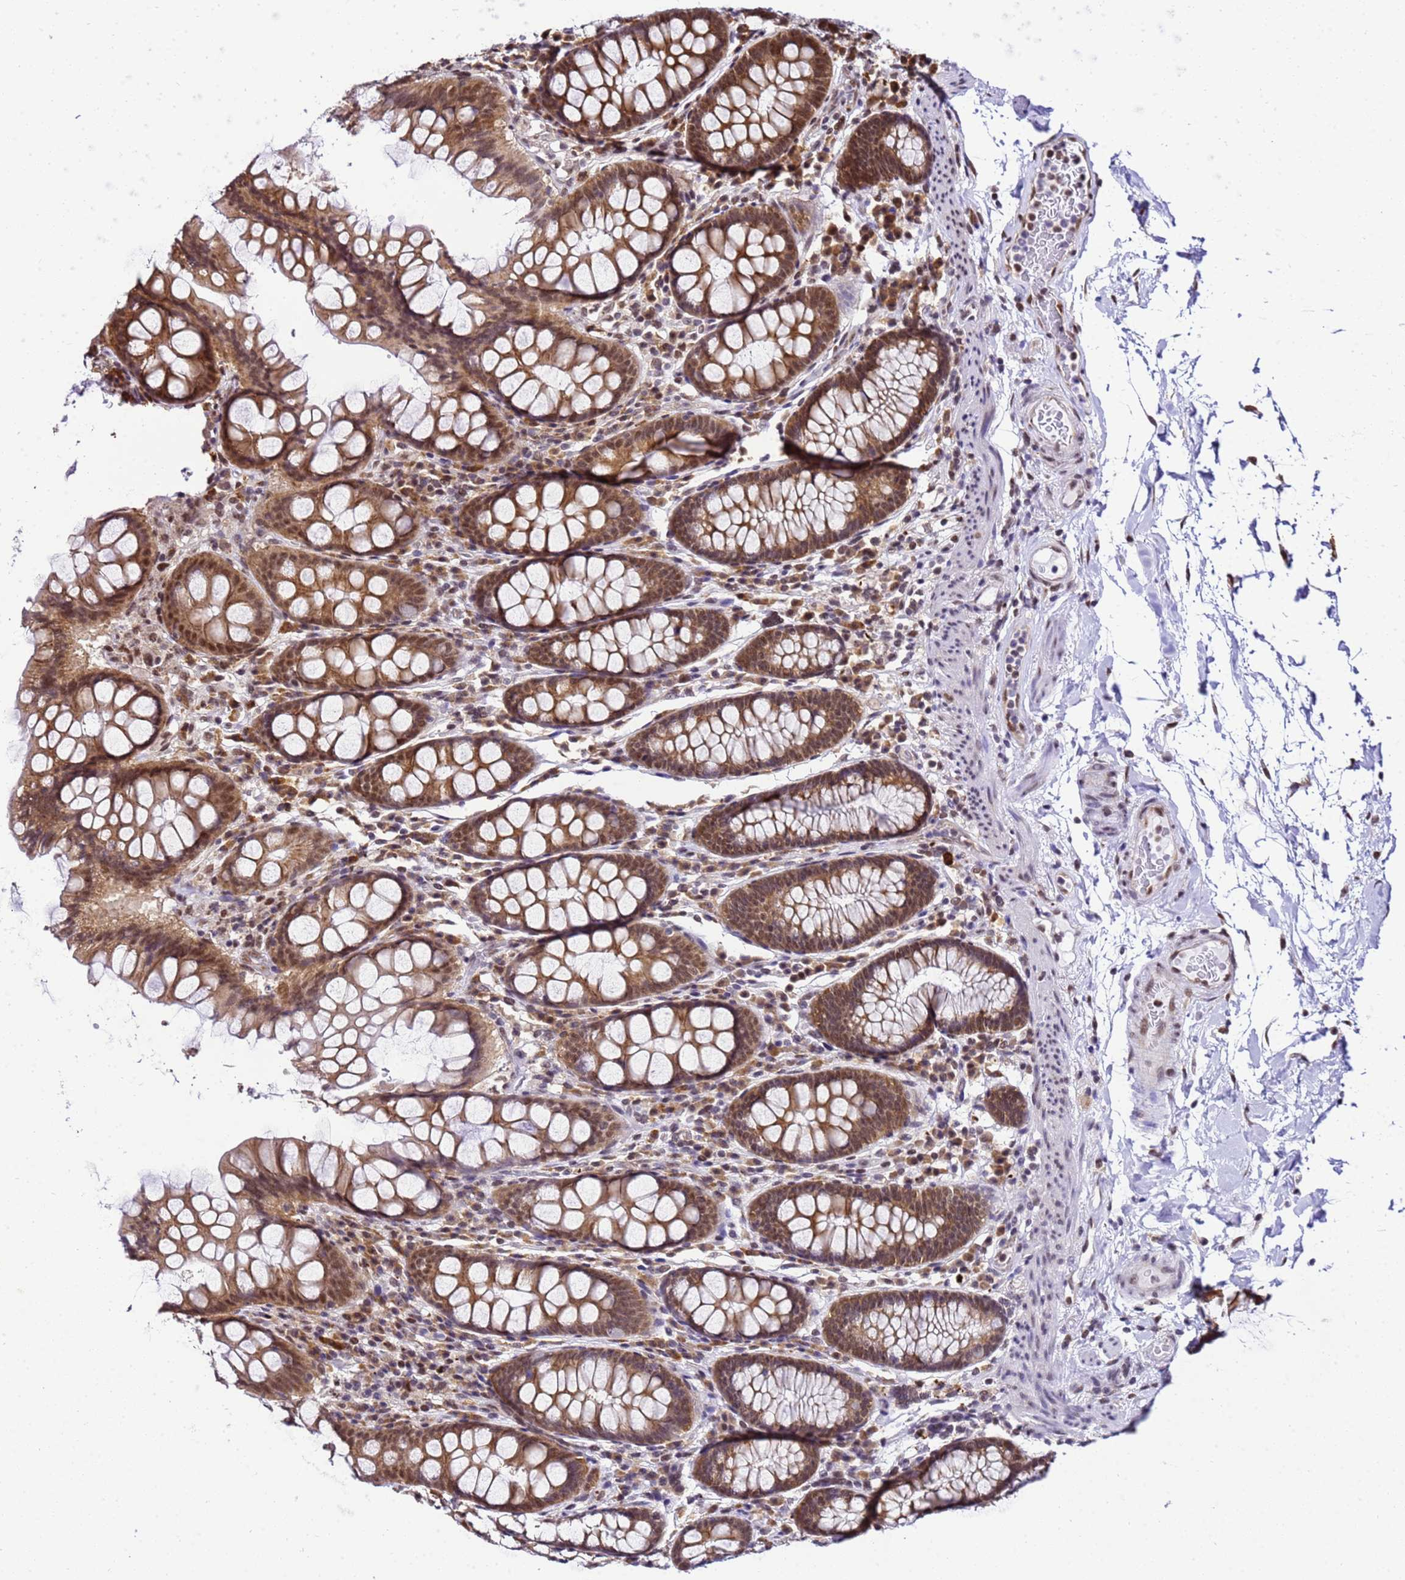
{"staining": {"intensity": "moderate", "quantity": "25%-75%", "location": "nuclear"}, "tissue": "colon", "cell_type": "Endothelial cells", "image_type": "normal", "snomed": [{"axis": "morphology", "description": "Normal tissue, NOS"}, {"axis": "topography", "description": "Colon"}], "caption": "Immunohistochemistry micrograph of benign colon stained for a protein (brown), which shows medium levels of moderate nuclear expression in approximately 25%-75% of endothelial cells.", "gene": "SMN1", "patient": {"sex": "female", "age": 79}}